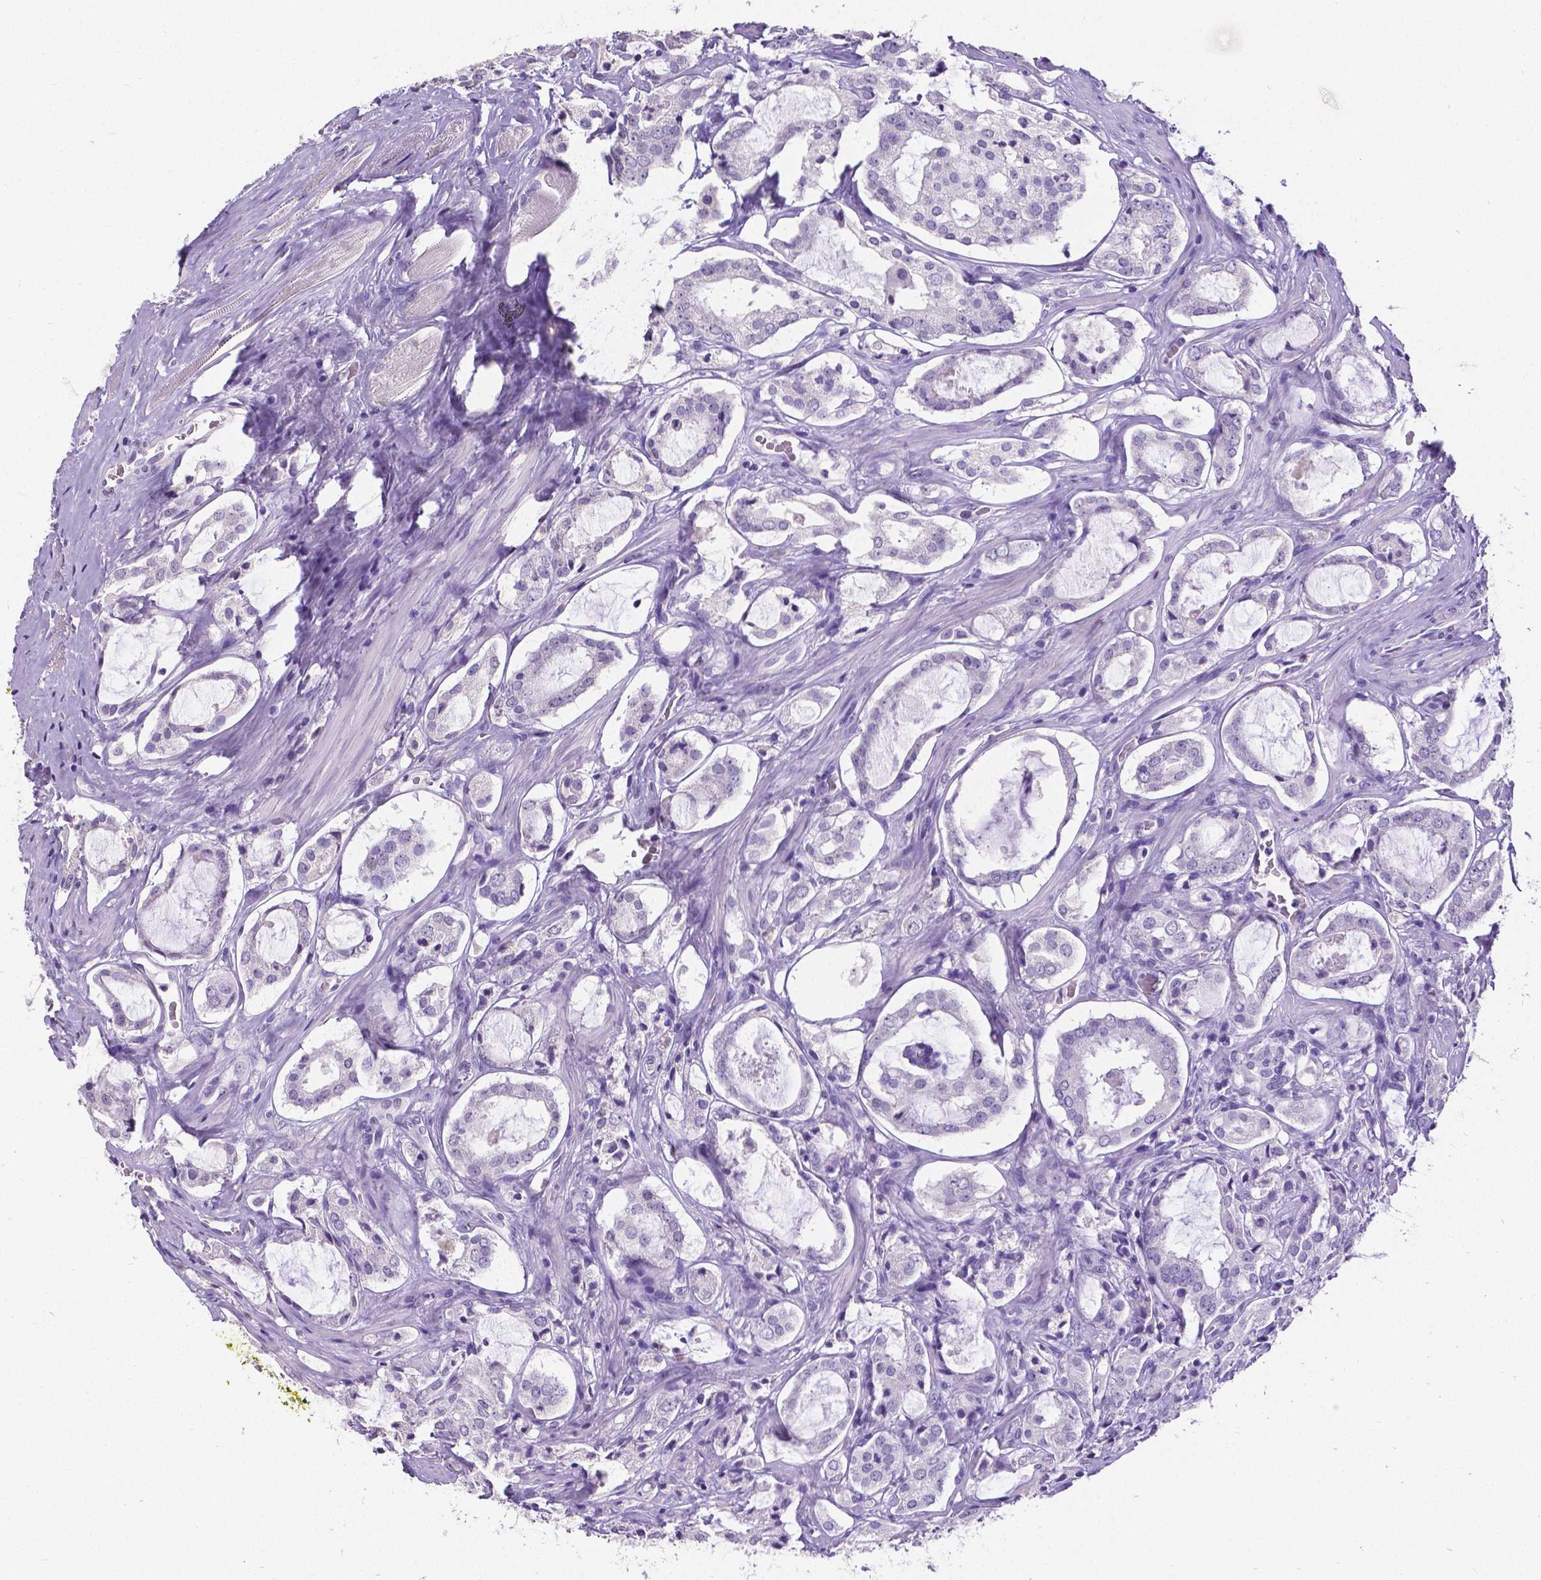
{"staining": {"intensity": "negative", "quantity": "none", "location": "none"}, "tissue": "prostate cancer", "cell_type": "Tumor cells", "image_type": "cancer", "snomed": [{"axis": "morphology", "description": "Adenocarcinoma, NOS"}, {"axis": "topography", "description": "Prostate"}], "caption": "This histopathology image is of prostate cancer (adenocarcinoma) stained with immunohistochemistry (IHC) to label a protein in brown with the nuclei are counter-stained blue. There is no expression in tumor cells. (DAB IHC with hematoxylin counter stain).", "gene": "SATB2", "patient": {"sex": "male", "age": 66}}